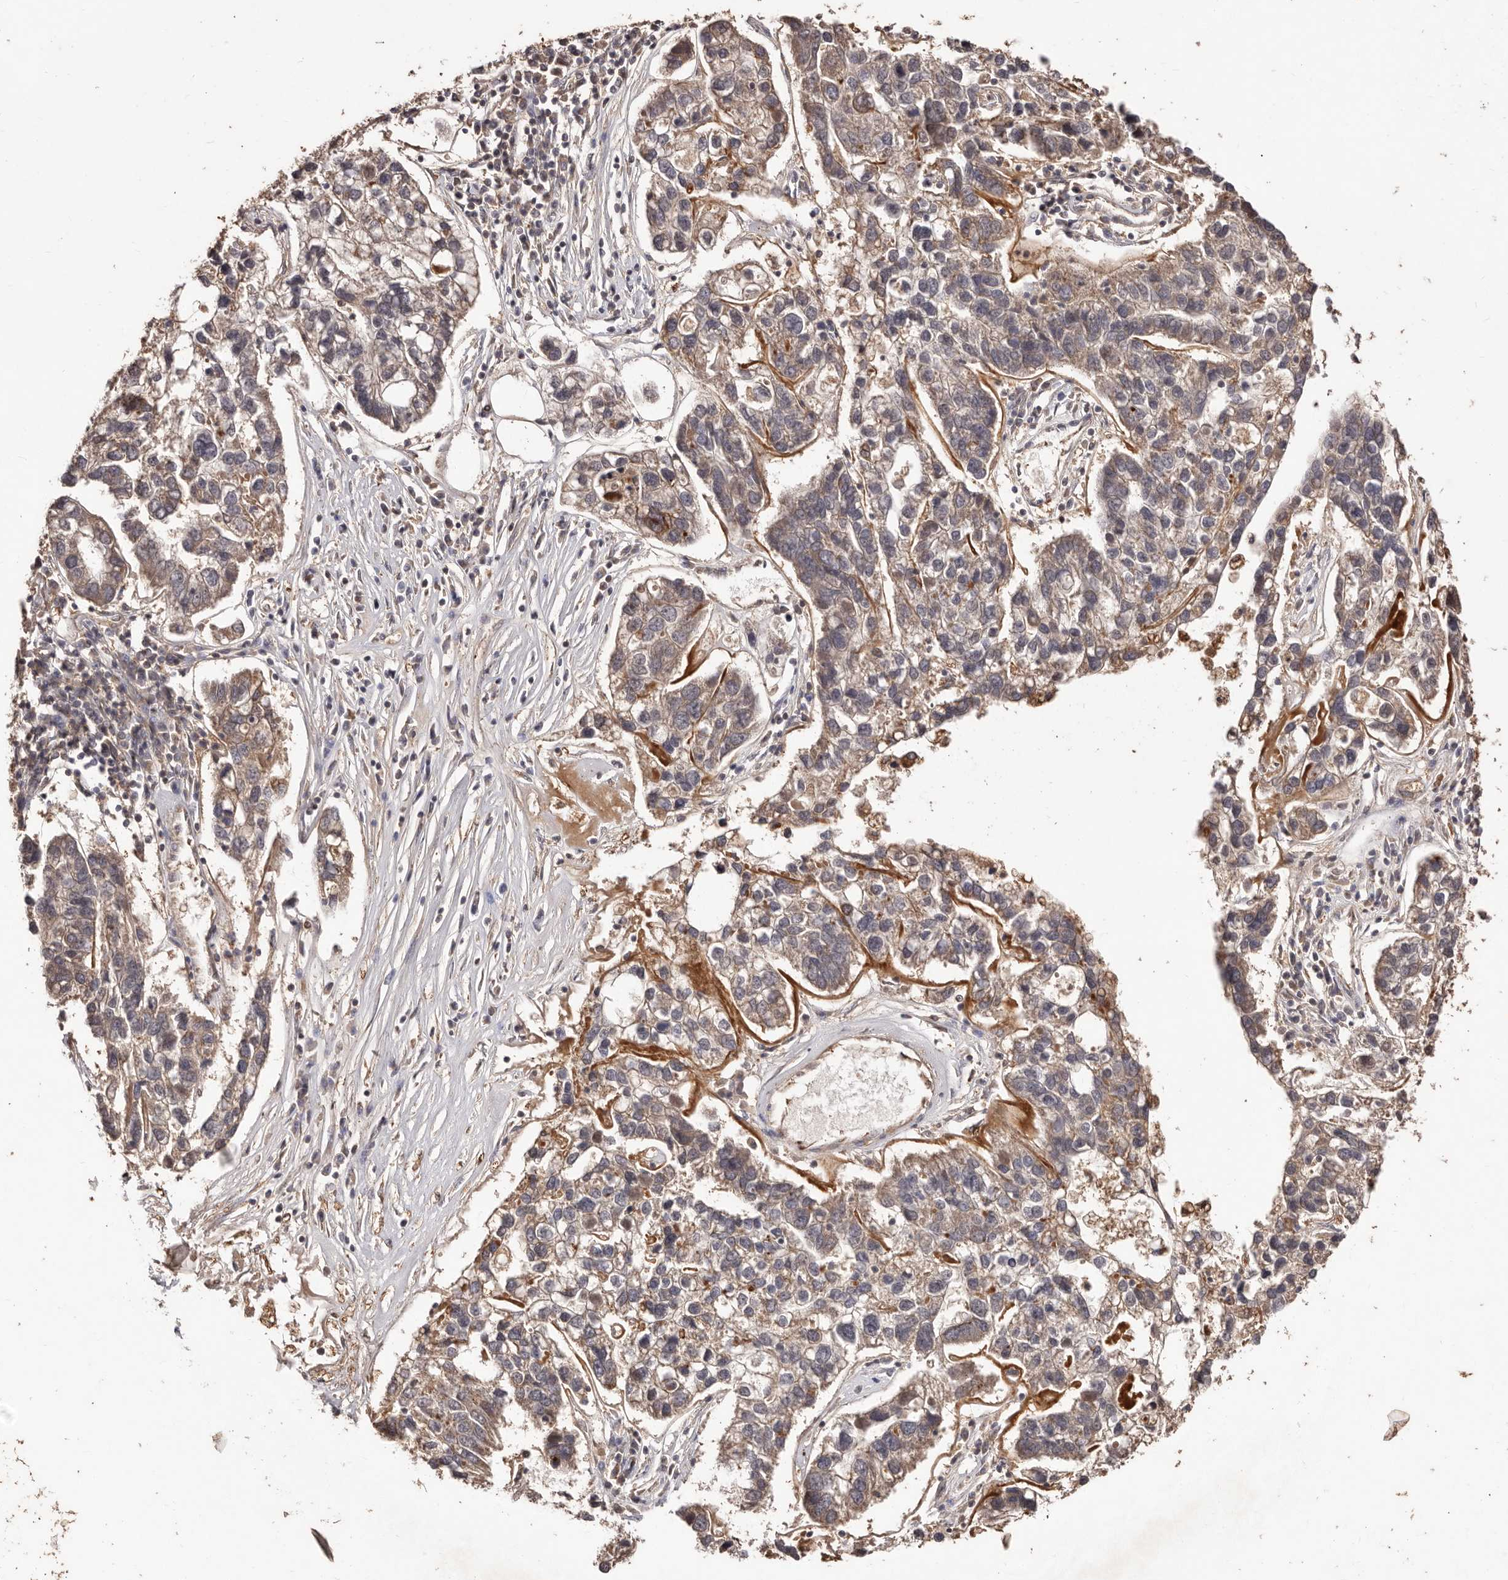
{"staining": {"intensity": "moderate", "quantity": ">75%", "location": "cytoplasmic/membranous"}, "tissue": "pancreatic cancer", "cell_type": "Tumor cells", "image_type": "cancer", "snomed": [{"axis": "morphology", "description": "Adenocarcinoma, NOS"}, {"axis": "topography", "description": "Pancreas"}], "caption": "Immunohistochemical staining of adenocarcinoma (pancreatic) shows medium levels of moderate cytoplasmic/membranous protein expression in about >75% of tumor cells.", "gene": "CCL14", "patient": {"sex": "female", "age": 61}}